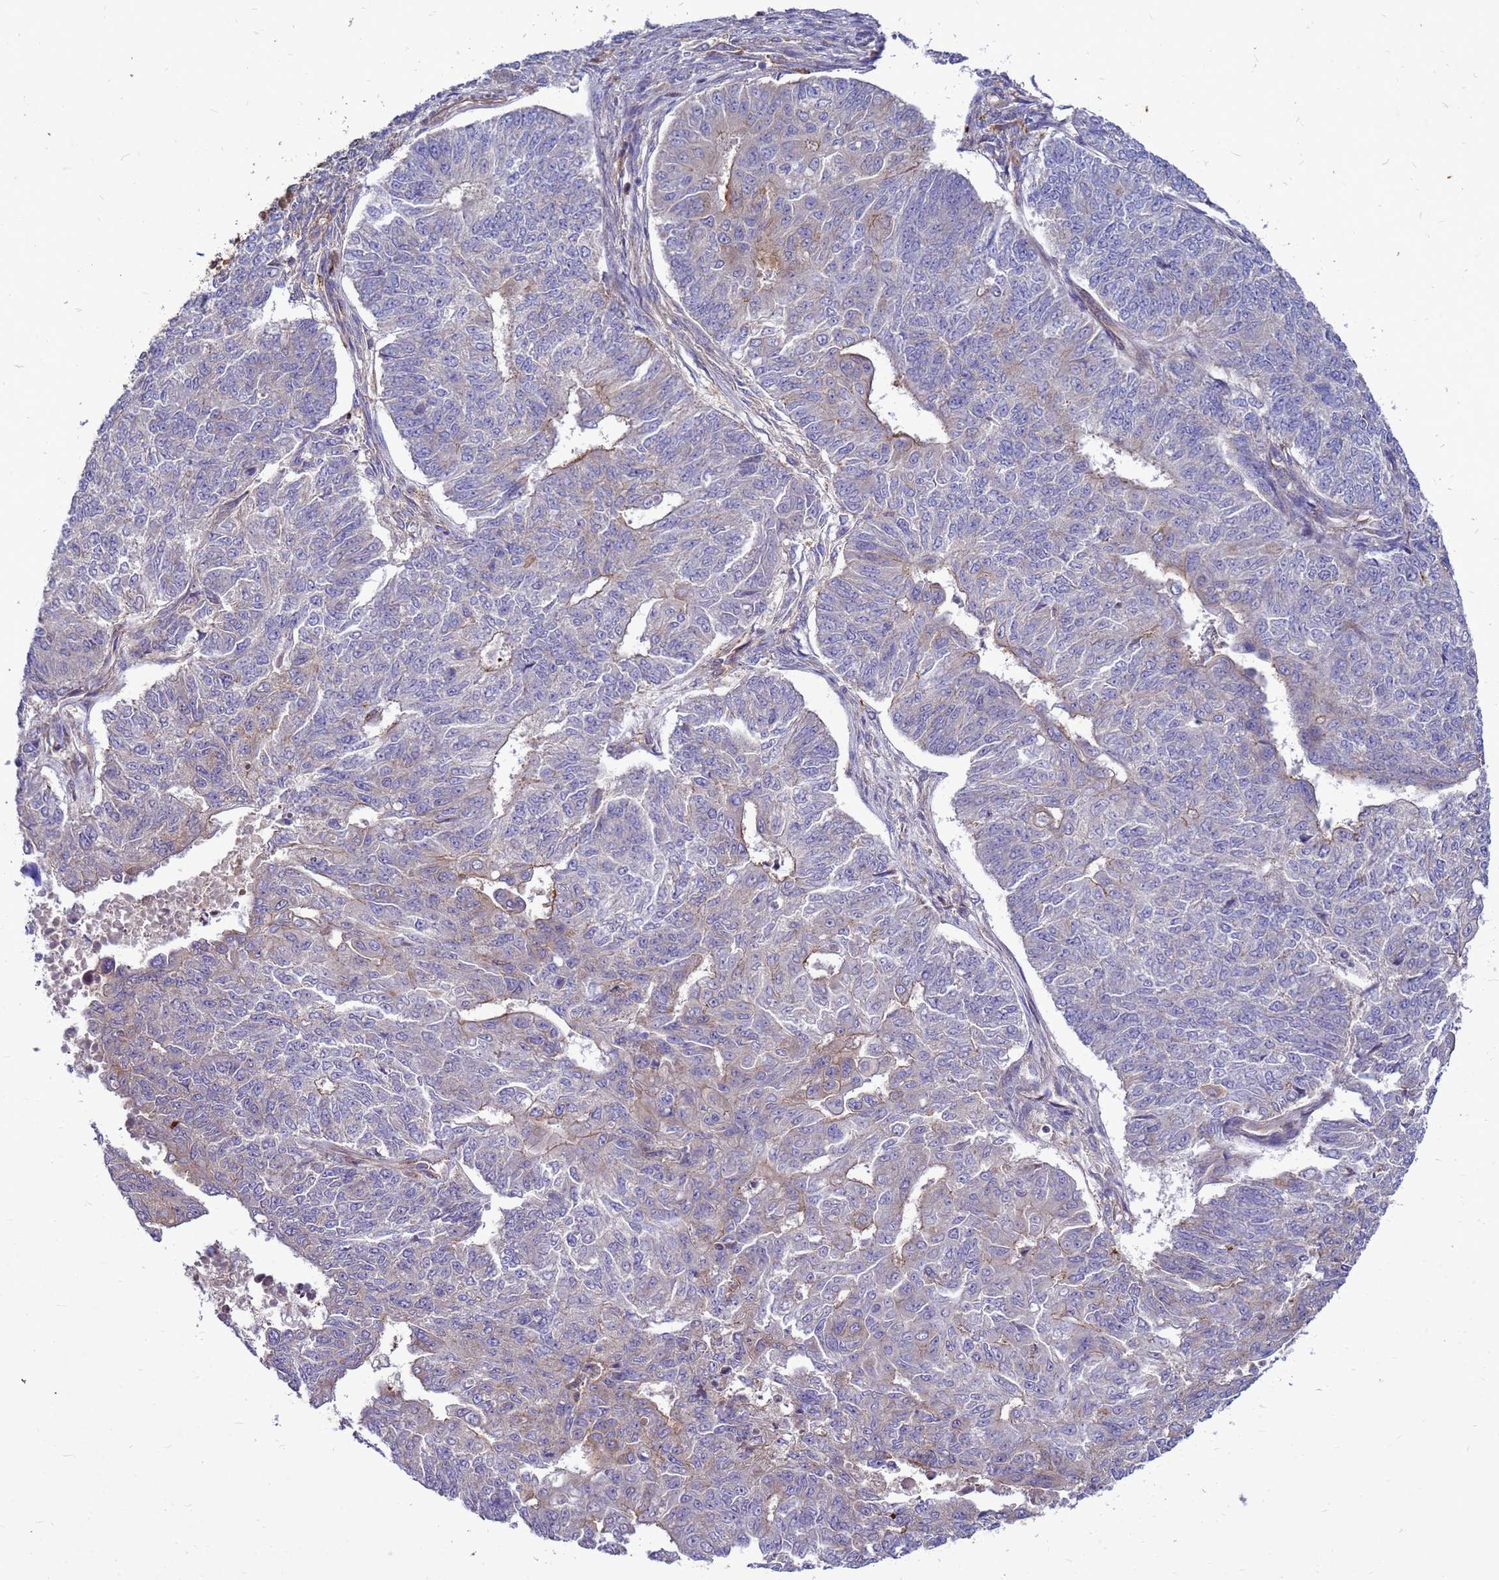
{"staining": {"intensity": "negative", "quantity": "none", "location": "none"}, "tissue": "endometrial cancer", "cell_type": "Tumor cells", "image_type": "cancer", "snomed": [{"axis": "morphology", "description": "Adenocarcinoma, NOS"}, {"axis": "topography", "description": "Endometrium"}], "caption": "Tumor cells are negative for protein expression in human endometrial cancer.", "gene": "RNF215", "patient": {"sex": "female", "age": 32}}